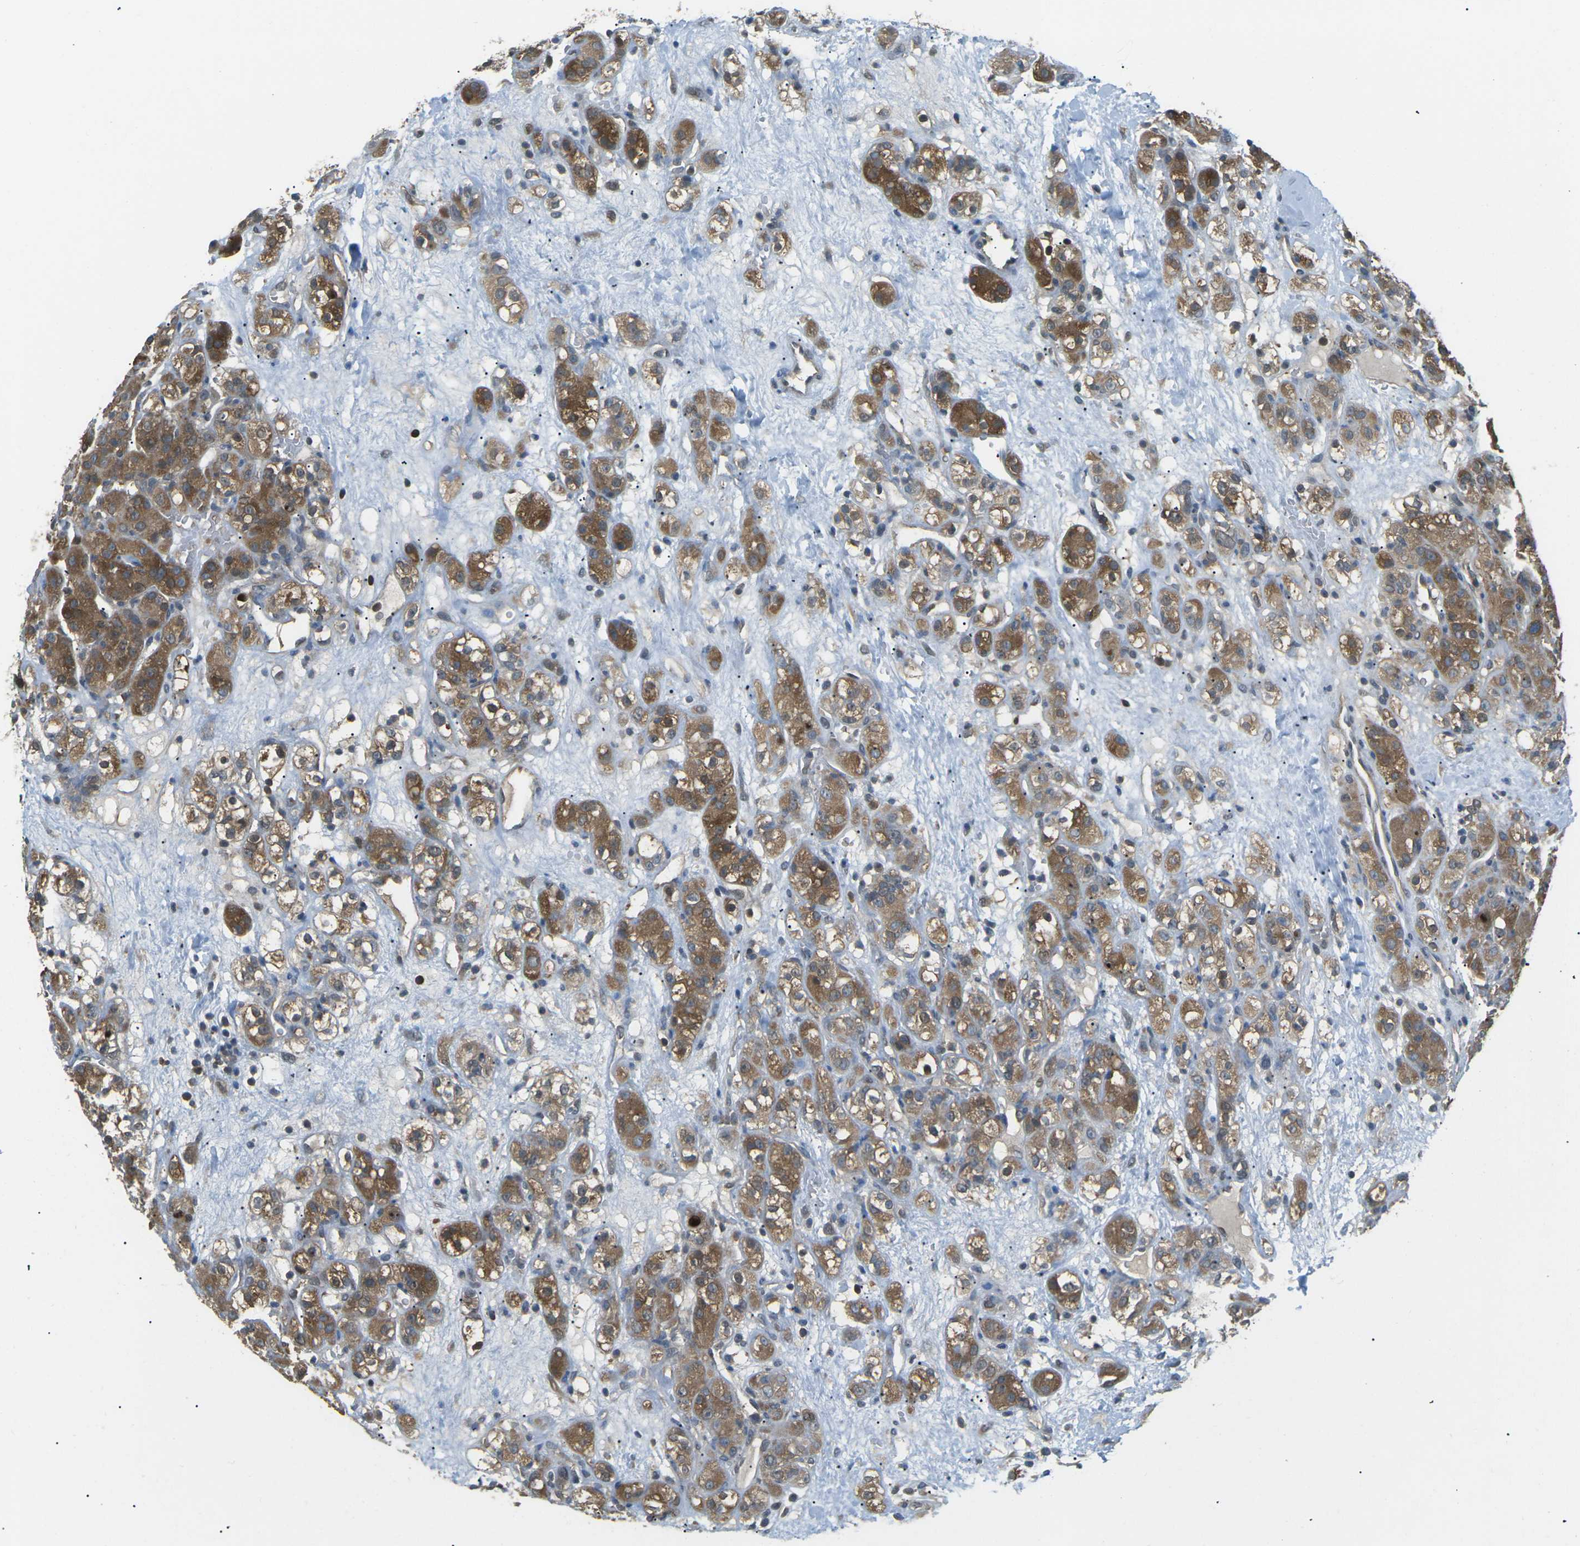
{"staining": {"intensity": "moderate", "quantity": ">75%", "location": "cytoplasmic/membranous"}, "tissue": "renal cancer", "cell_type": "Tumor cells", "image_type": "cancer", "snomed": [{"axis": "morphology", "description": "Normal tissue, NOS"}, {"axis": "morphology", "description": "Adenocarcinoma, NOS"}, {"axis": "topography", "description": "Kidney"}], "caption": "Immunohistochemical staining of renal cancer shows medium levels of moderate cytoplasmic/membranous staining in about >75% of tumor cells.", "gene": "PIEZO2", "patient": {"sex": "male", "age": 61}}